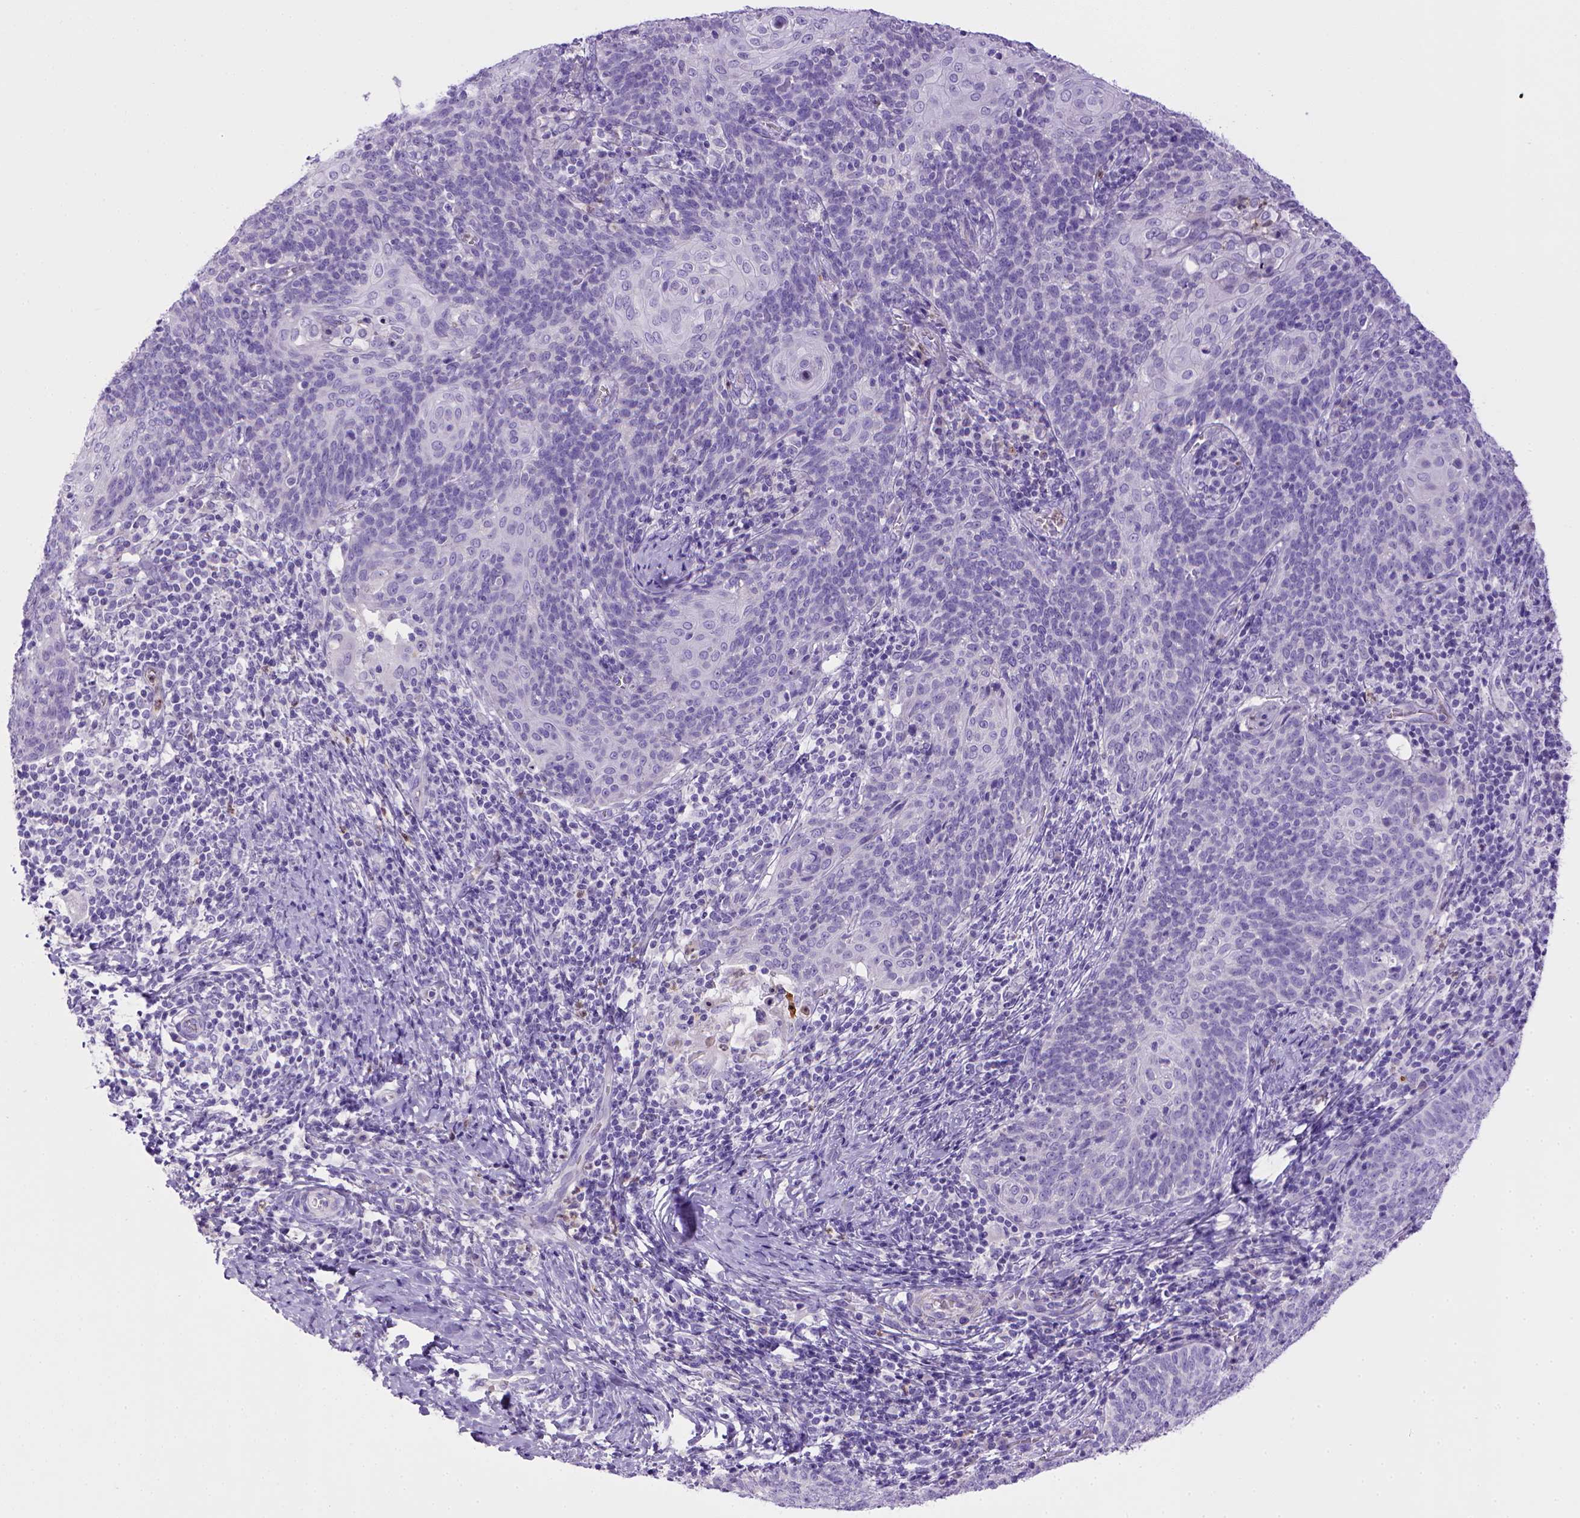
{"staining": {"intensity": "negative", "quantity": "none", "location": "none"}, "tissue": "cervical cancer", "cell_type": "Tumor cells", "image_type": "cancer", "snomed": [{"axis": "morphology", "description": "Normal tissue, NOS"}, {"axis": "morphology", "description": "Squamous cell carcinoma, NOS"}, {"axis": "topography", "description": "Cervix"}], "caption": "Protein analysis of cervical squamous cell carcinoma reveals no significant positivity in tumor cells.", "gene": "BAAT", "patient": {"sex": "female", "age": 39}}